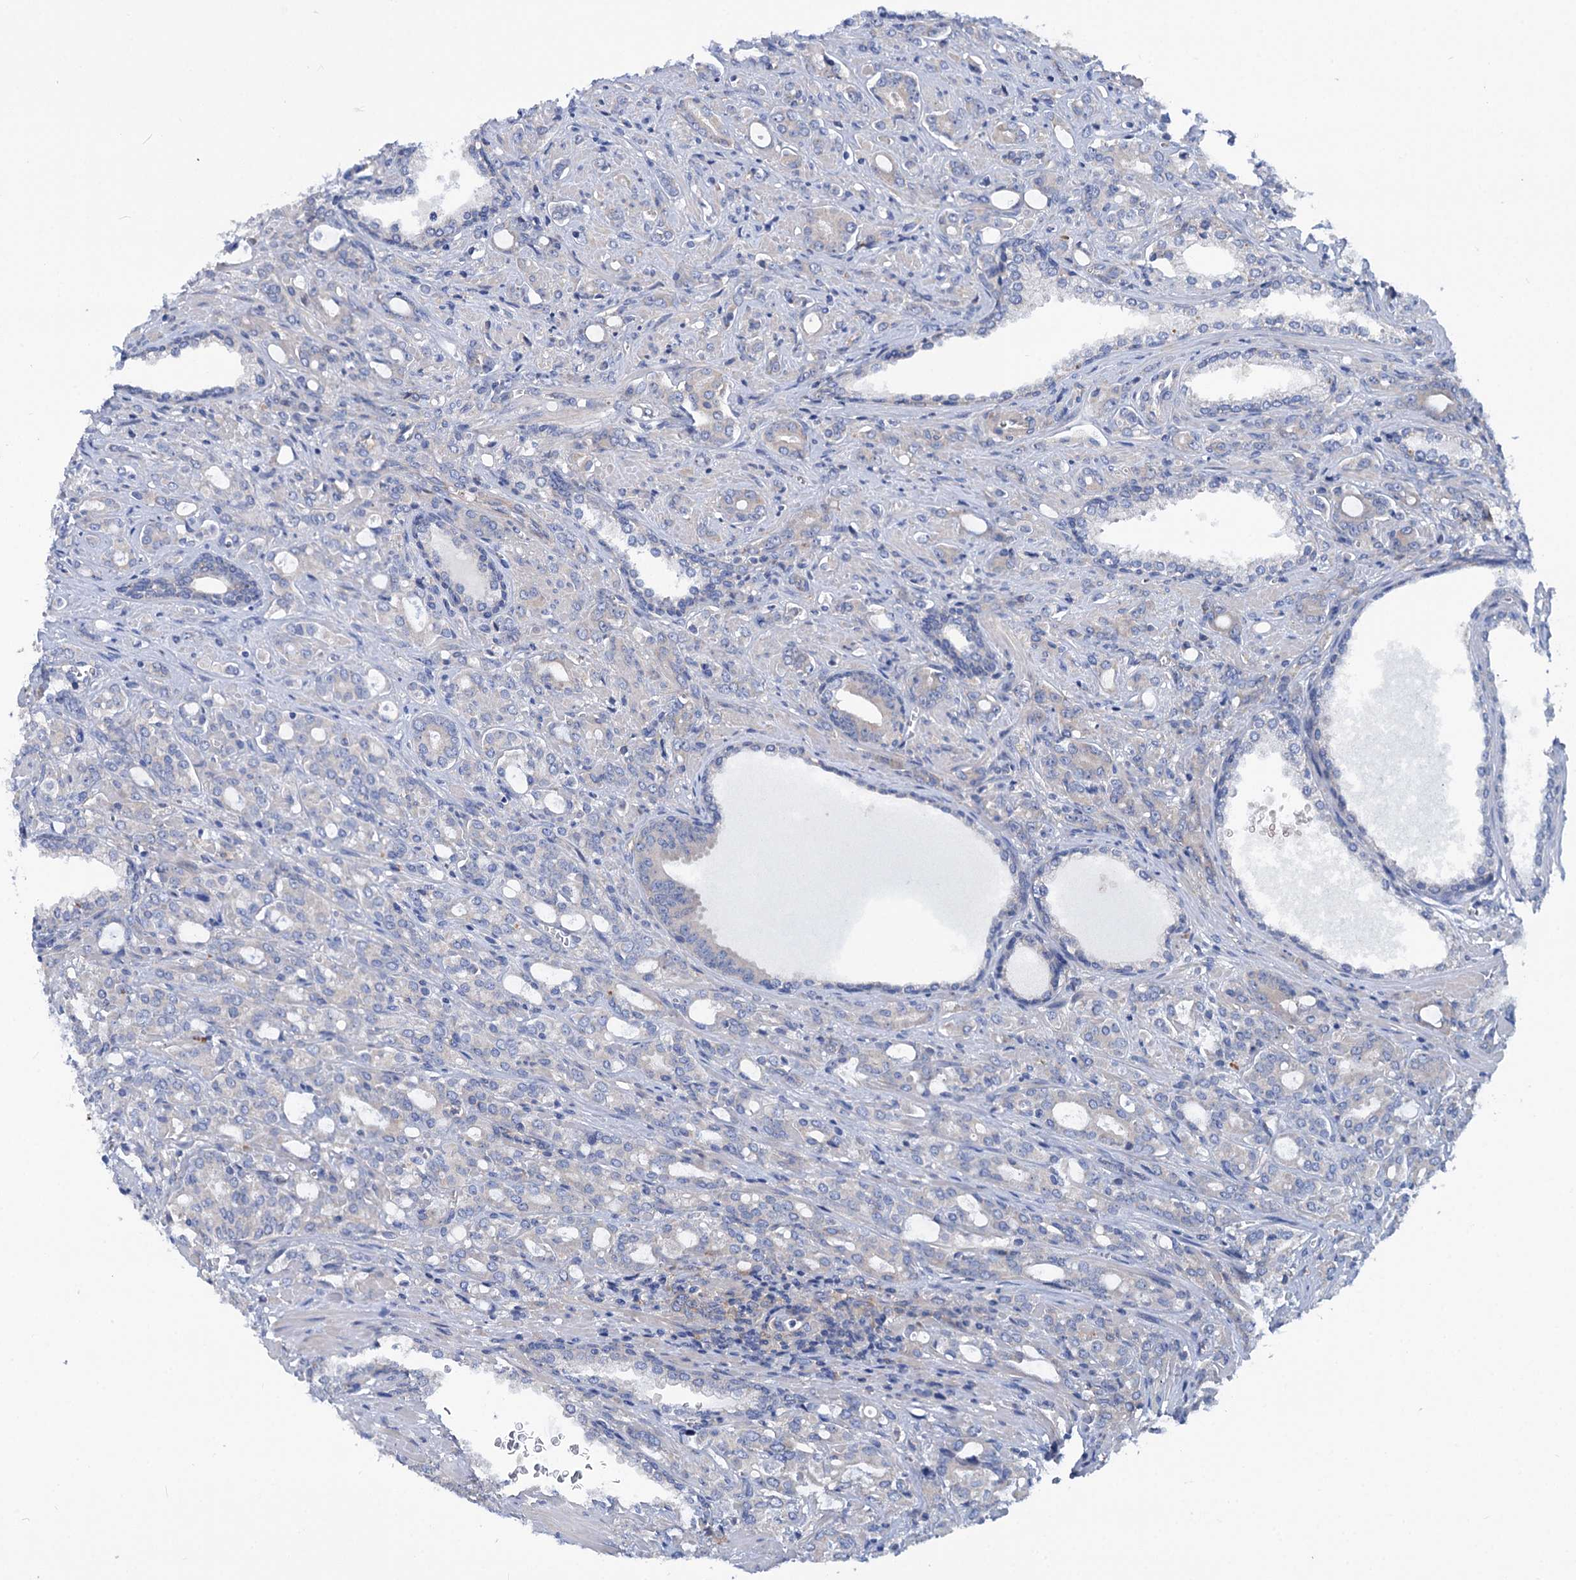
{"staining": {"intensity": "negative", "quantity": "none", "location": "none"}, "tissue": "prostate cancer", "cell_type": "Tumor cells", "image_type": "cancer", "snomed": [{"axis": "morphology", "description": "Adenocarcinoma, High grade"}, {"axis": "topography", "description": "Prostate"}], "caption": "Immunohistochemical staining of prostate cancer (high-grade adenocarcinoma) displays no significant staining in tumor cells.", "gene": "TRIM55", "patient": {"sex": "male", "age": 72}}